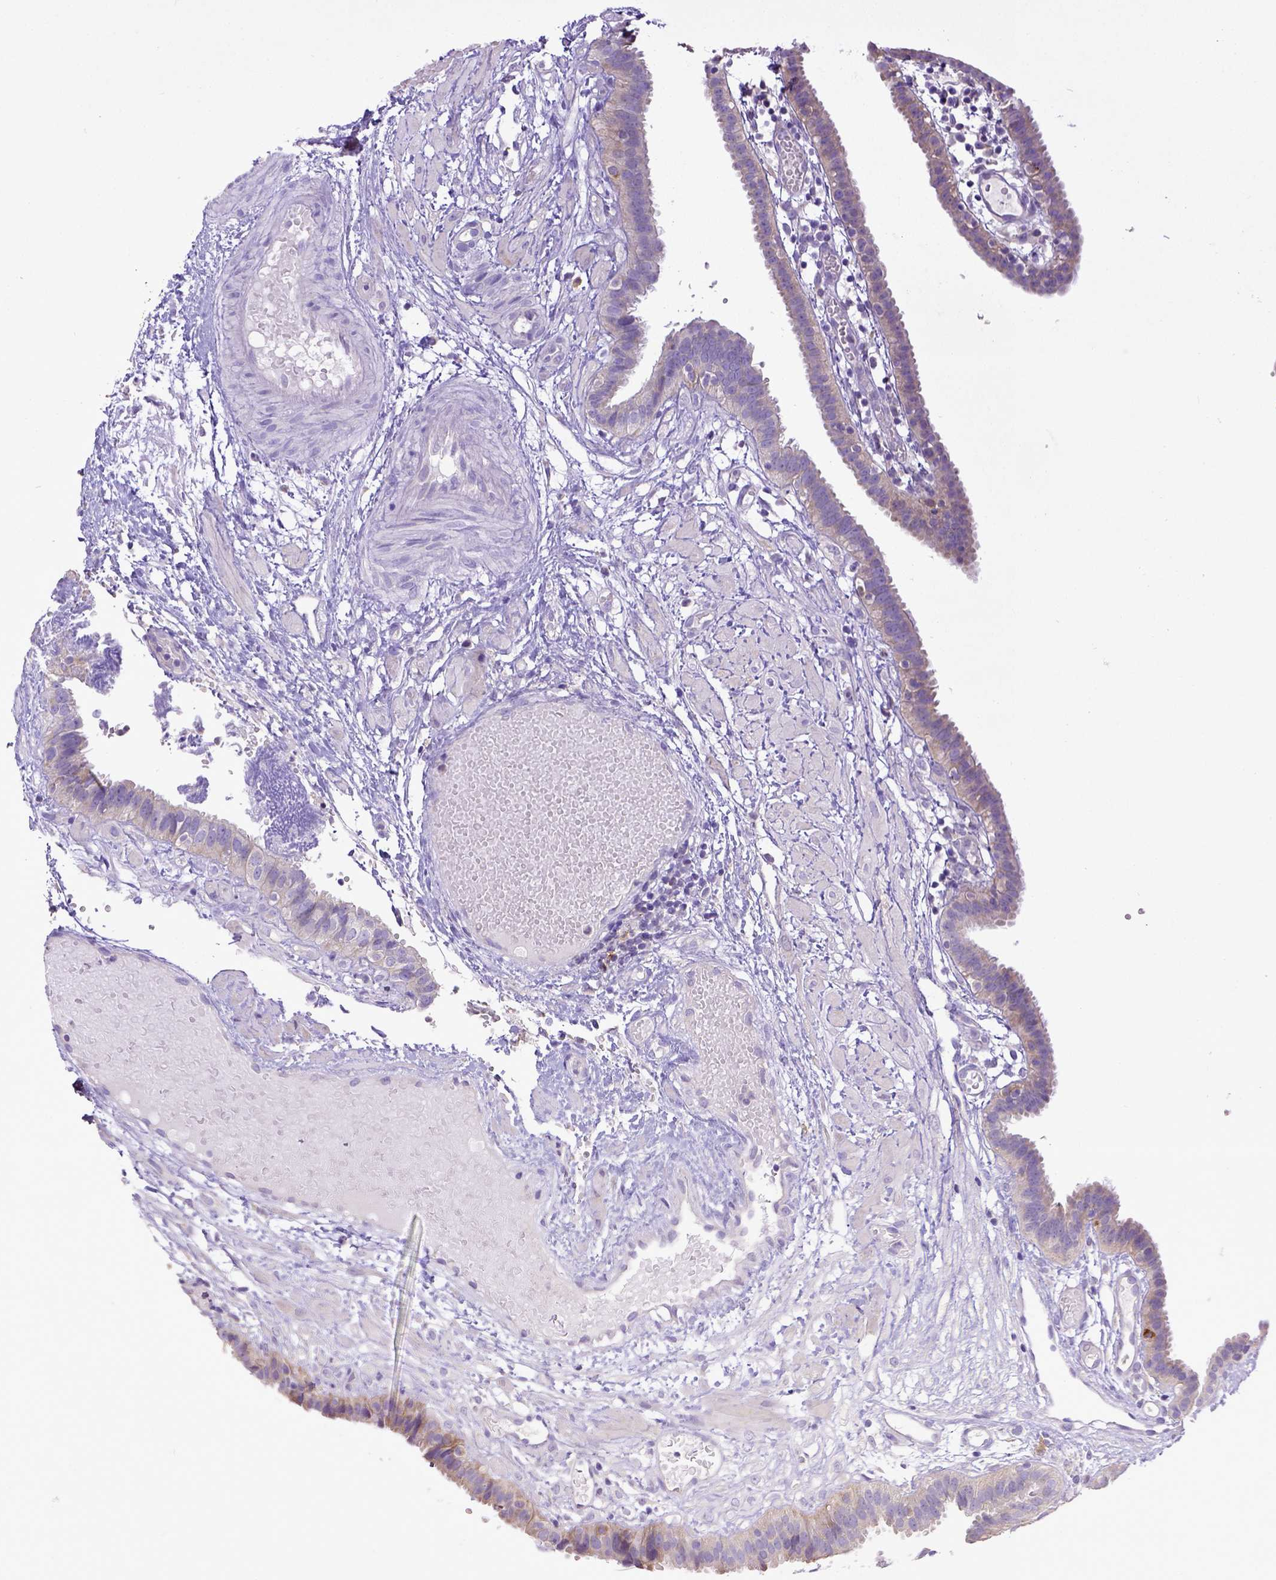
{"staining": {"intensity": "negative", "quantity": "none", "location": "none"}, "tissue": "fallopian tube", "cell_type": "Glandular cells", "image_type": "normal", "snomed": [{"axis": "morphology", "description": "Normal tissue, NOS"}, {"axis": "topography", "description": "Fallopian tube"}], "caption": "DAB immunohistochemical staining of benign human fallopian tube demonstrates no significant staining in glandular cells. (Immunohistochemistry, brightfield microscopy, high magnification).", "gene": "CD40", "patient": {"sex": "female", "age": 37}}